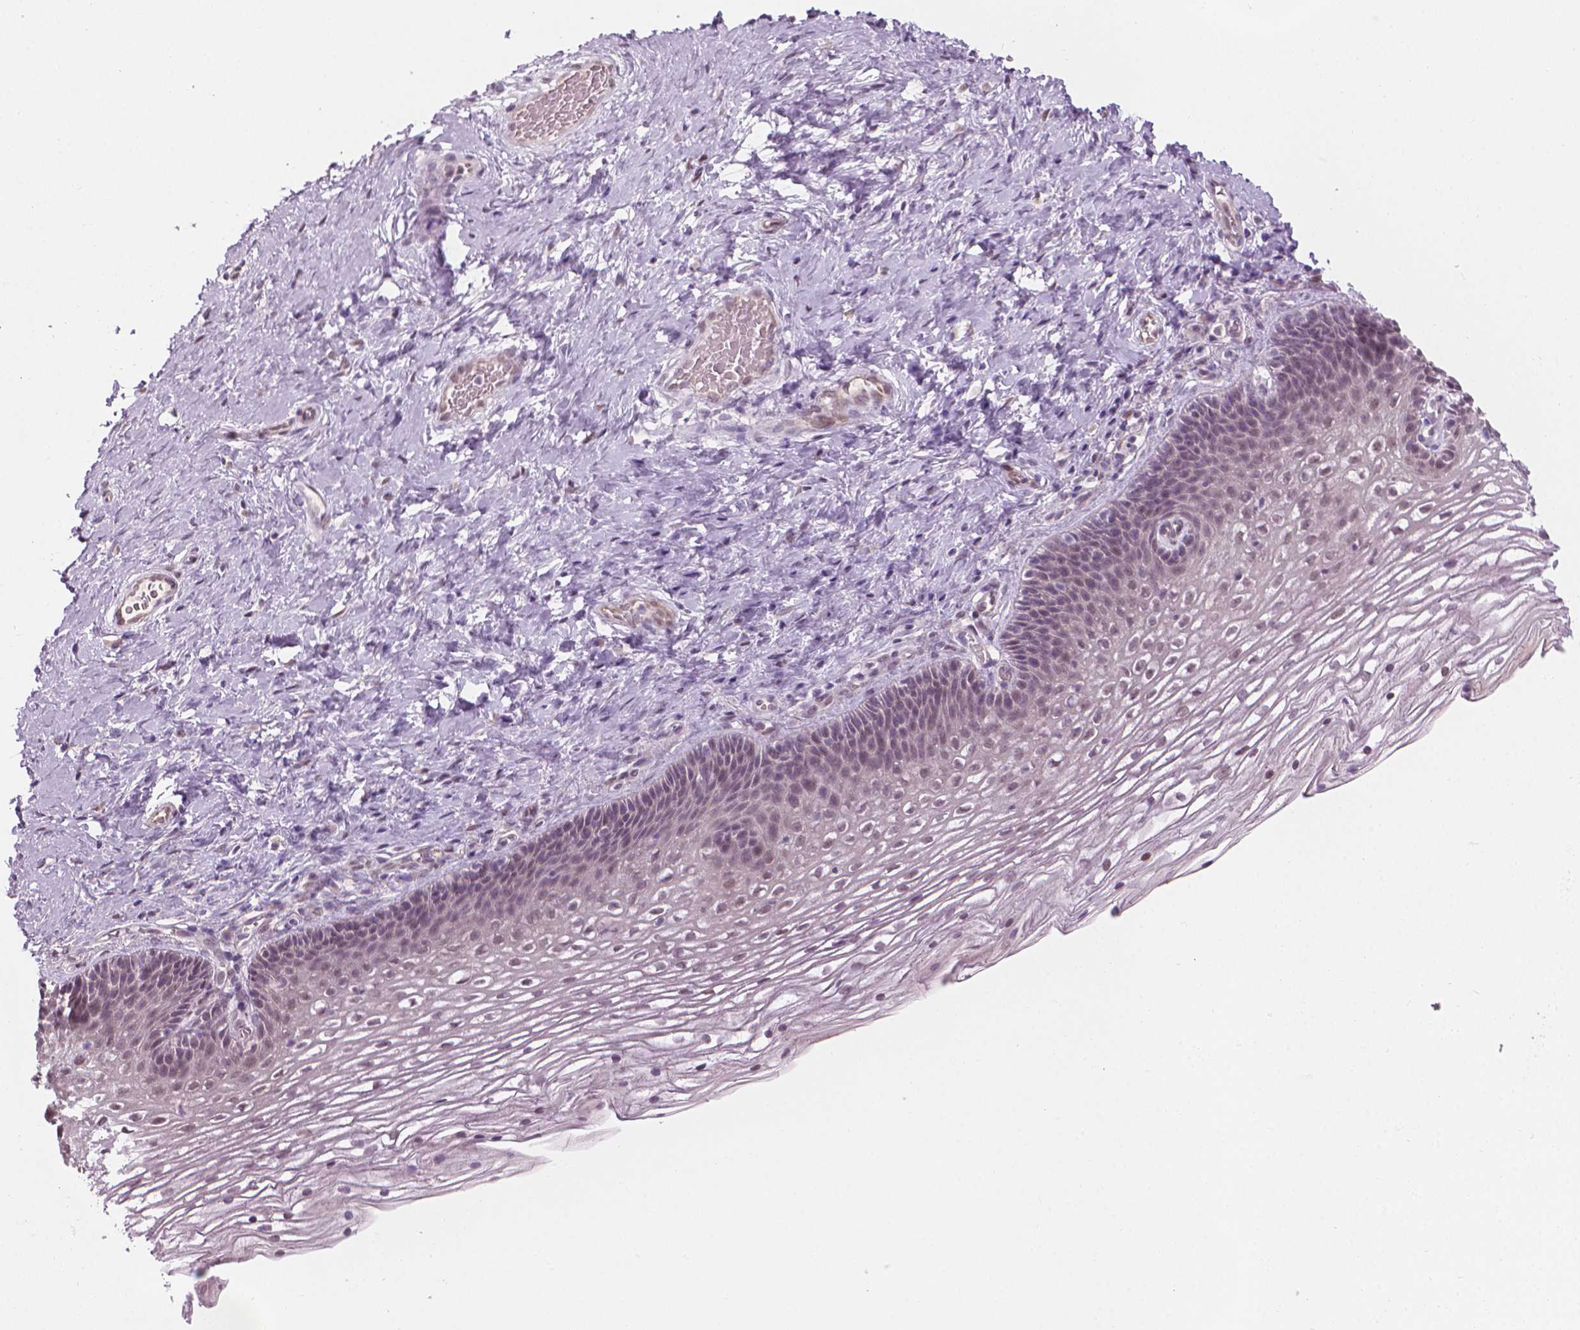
{"staining": {"intensity": "negative", "quantity": "none", "location": "none"}, "tissue": "cervix", "cell_type": "Glandular cells", "image_type": "normal", "snomed": [{"axis": "morphology", "description": "Normal tissue, NOS"}, {"axis": "topography", "description": "Cervix"}], "caption": "The photomicrograph reveals no significant staining in glandular cells of cervix. Nuclei are stained in blue.", "gene": "CDKN1C", "patient": {"sex": "female", "age": 34}}